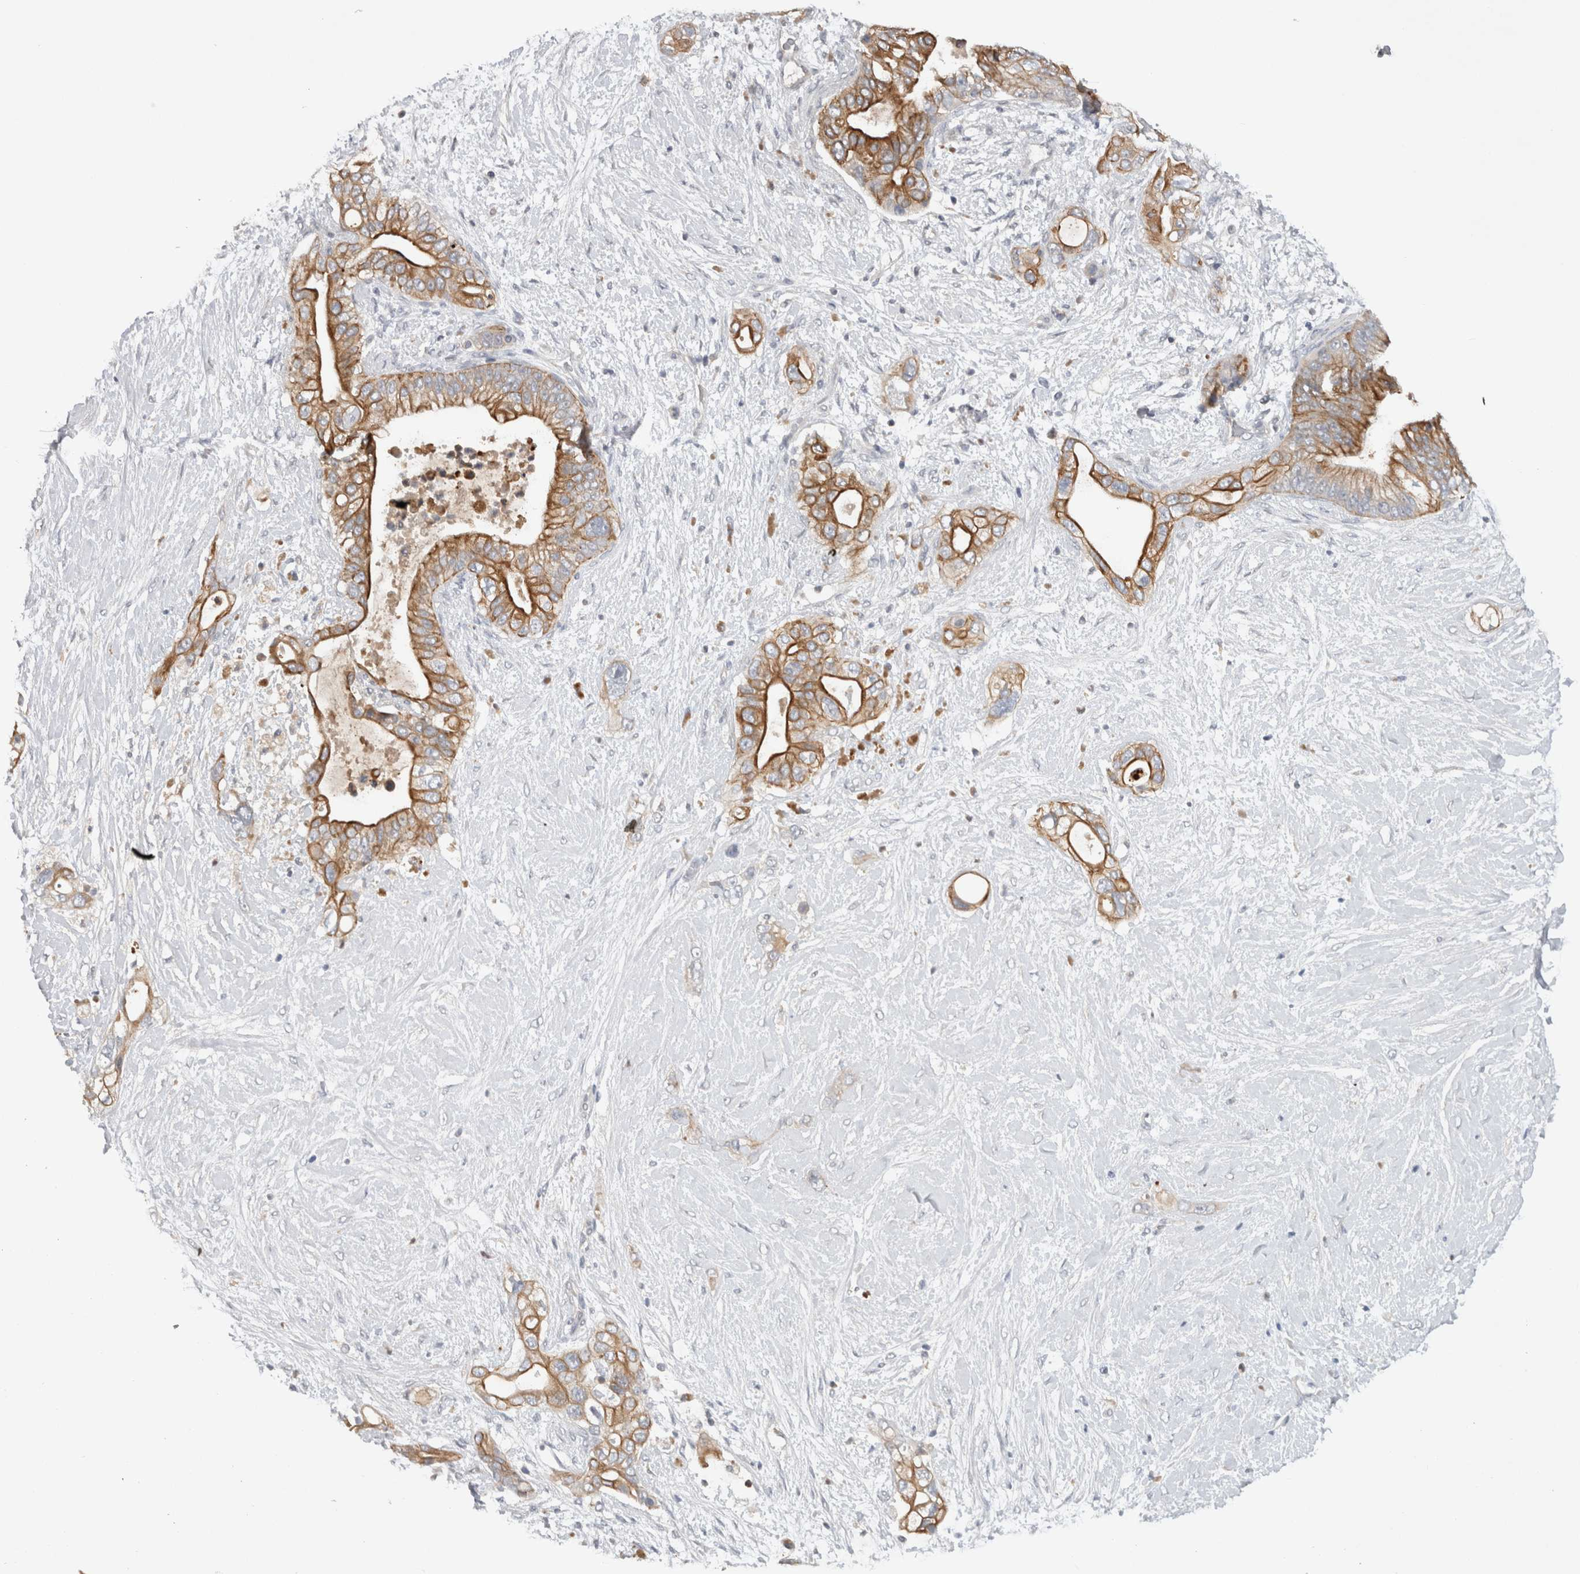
{"staining": {"intensity": "strong", "quantity": ">75%", "location": "cytoplasmic/membranous"}, "tissue": "pancreatic cancer", "cell_type": "Tumor cells", "image_type": "cancer", "snomed": [{"axis": "morphology", "description": "Adenocarcinoma, NOS"}, {"axis": "topography", "description": "Pancreas"}], "caption": "Adenocarcinoma (pancreatic) stained for a protein exhibits strong cytoplasmic/membranous positivity in tumor cells.", "gene": "HEXD", "patient": {"sex": "male", "age": 53}}